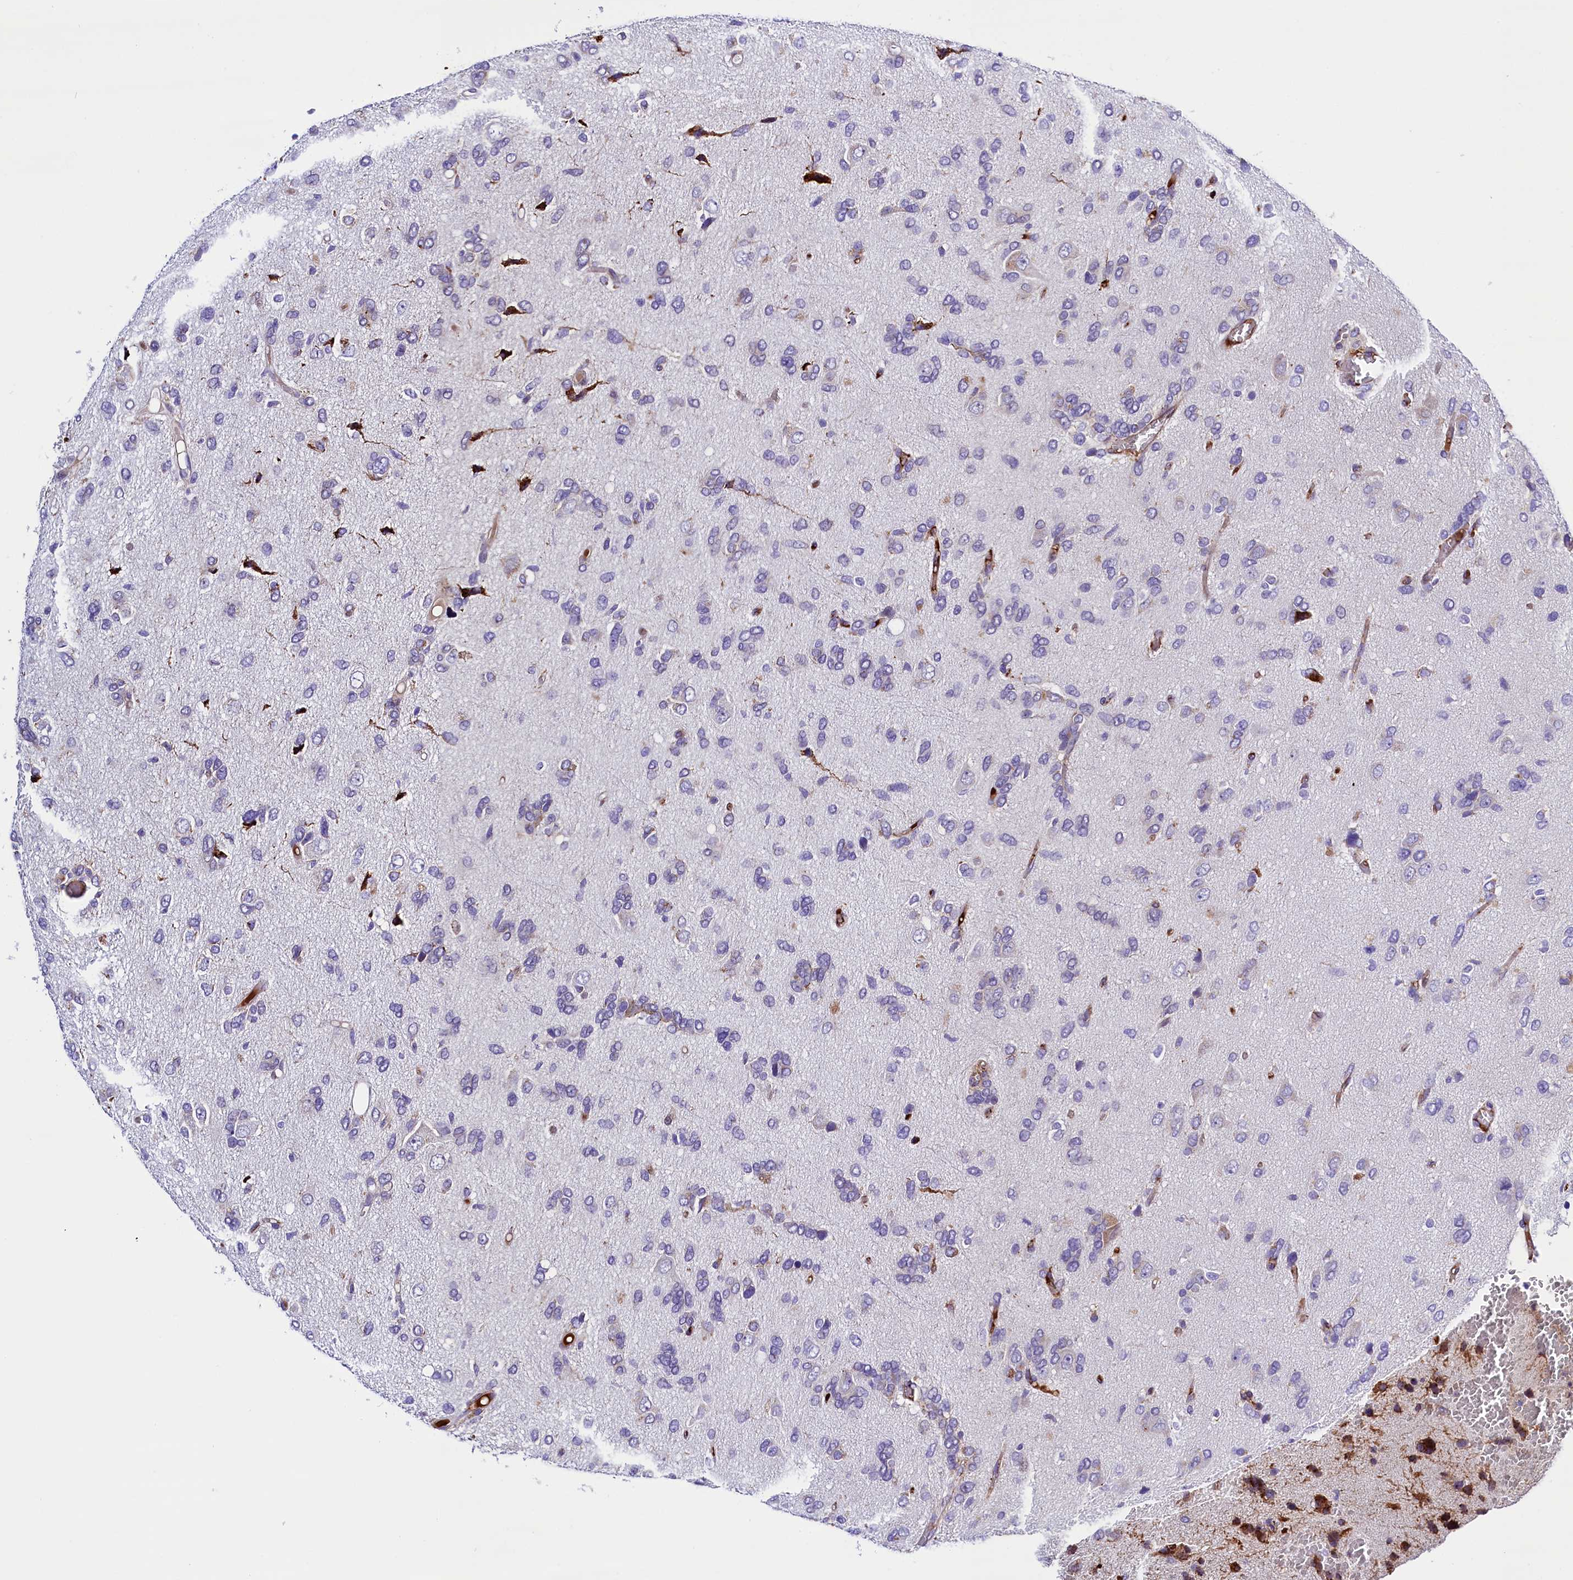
{"staining": {"intensity": "negative", "quantity": "none", "location": "none"}, "tissue": "glioma", "cell_type": "Tumor cells", "image_type": "cancer", "snomed": [{"axis": "morphology", "description": "Glioma, malignant, High grade"}, {"axis": "topography", "description": "Brain"}], "caption": "Immunohistochemistry (IHC) micrograph of neoplastic tissue: human high-grade glioma (malignant) stained with DAB shows no significant protein expression in tumor cells.", "gene": "CMTR2", "patient": {"sex": "female", "age": 59}}